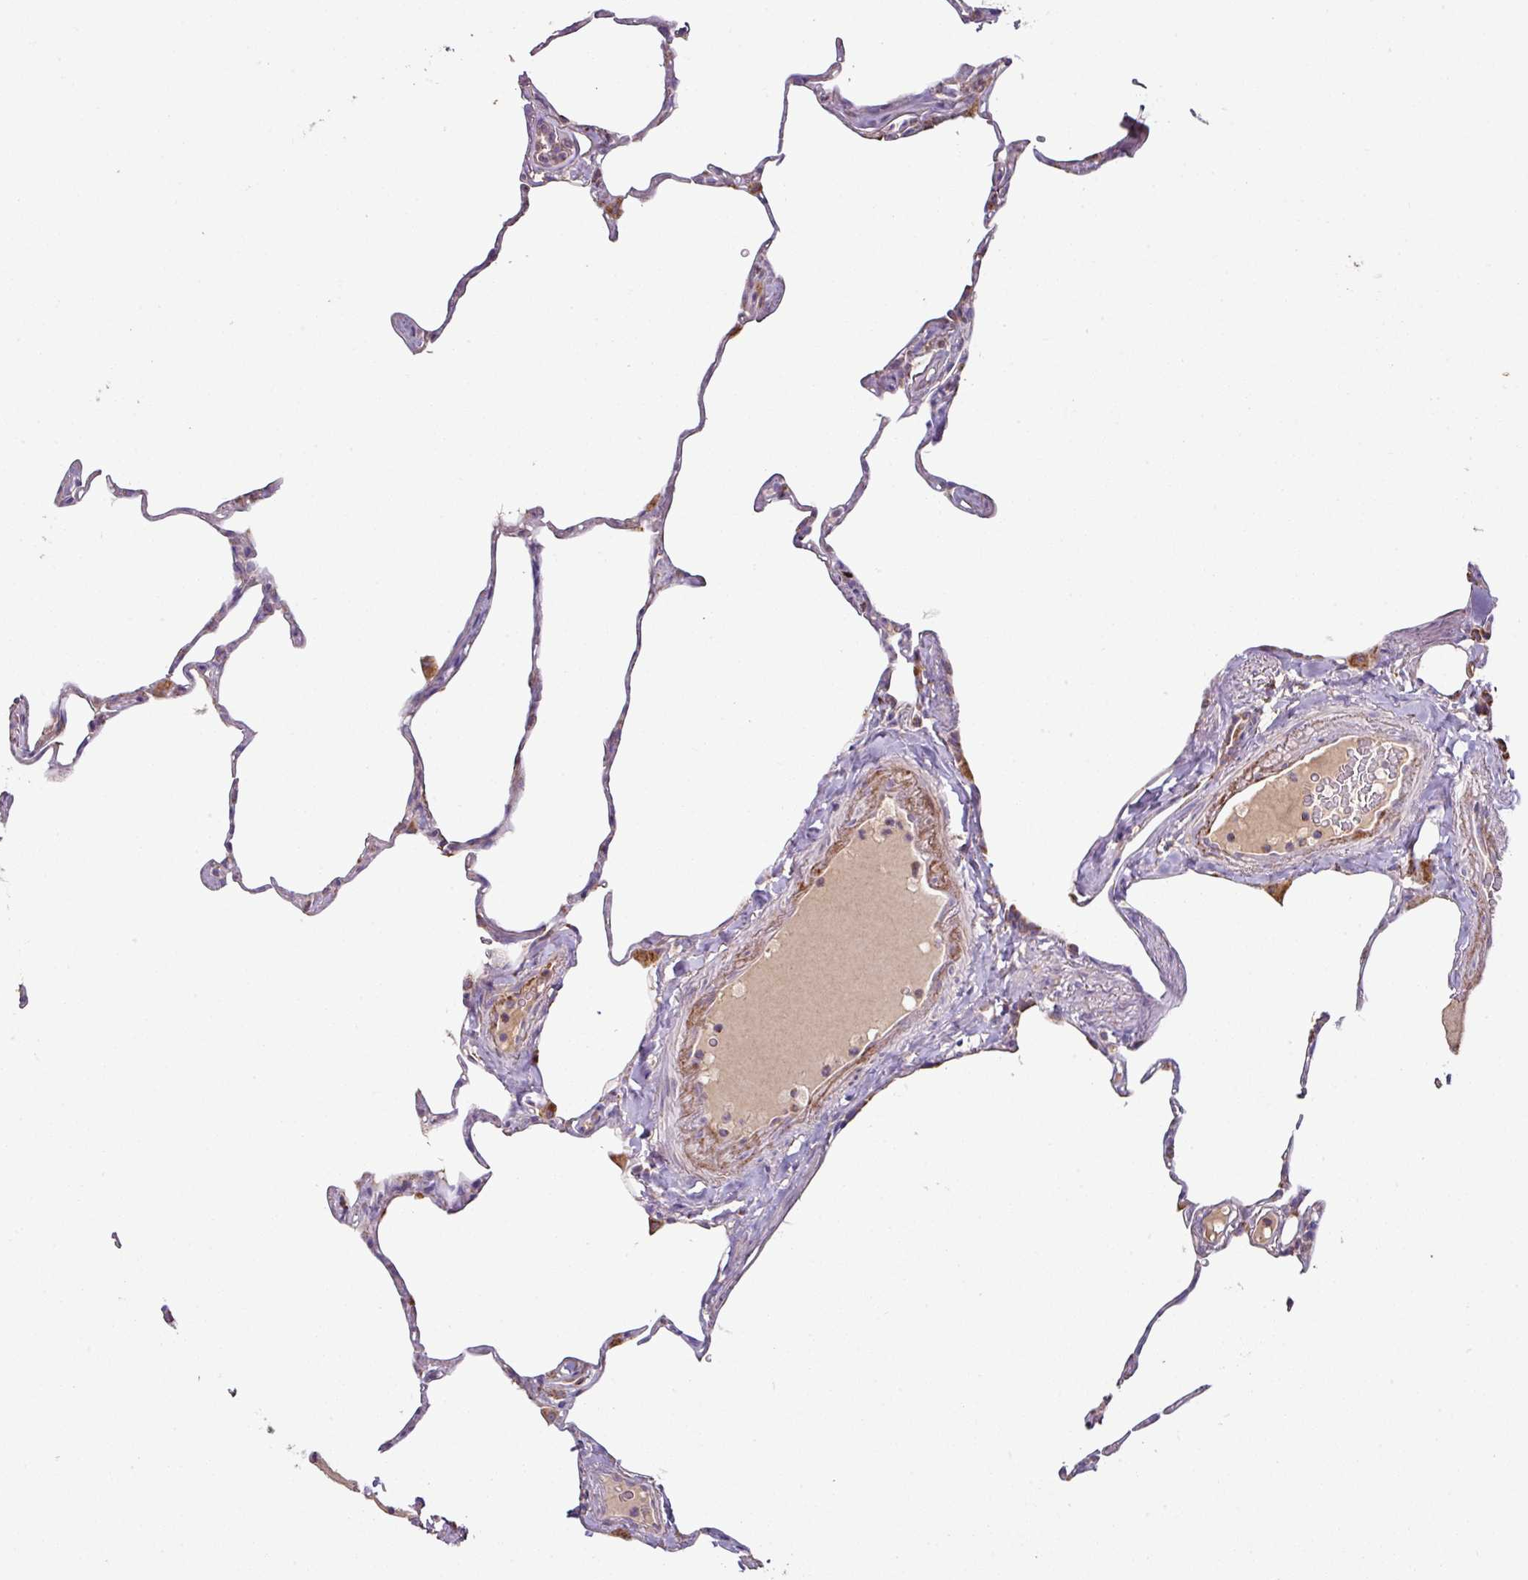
{"staining": {"intensity": "weak", "quantity": "<25%", "location": "cytoplasmic/membranous"}, "tissue": "lung", "cell_type": "Alveolar cells", "image_type": "normal", "snomed": [{"axis": "morphology", "description": "Normal tissue, NOS"}, {"axis": "topography", "description": "Lung"}], "caption": "The image reveals no staining of alveolar cells in unremarkable lung. (DAB (3,3'-diaminobenzidine) immunohistochemistry visualized using brightfield microscopy, high magnification).", "gene": "ENSG00000260170", "patient": {"sex": "male", "age": 65}}